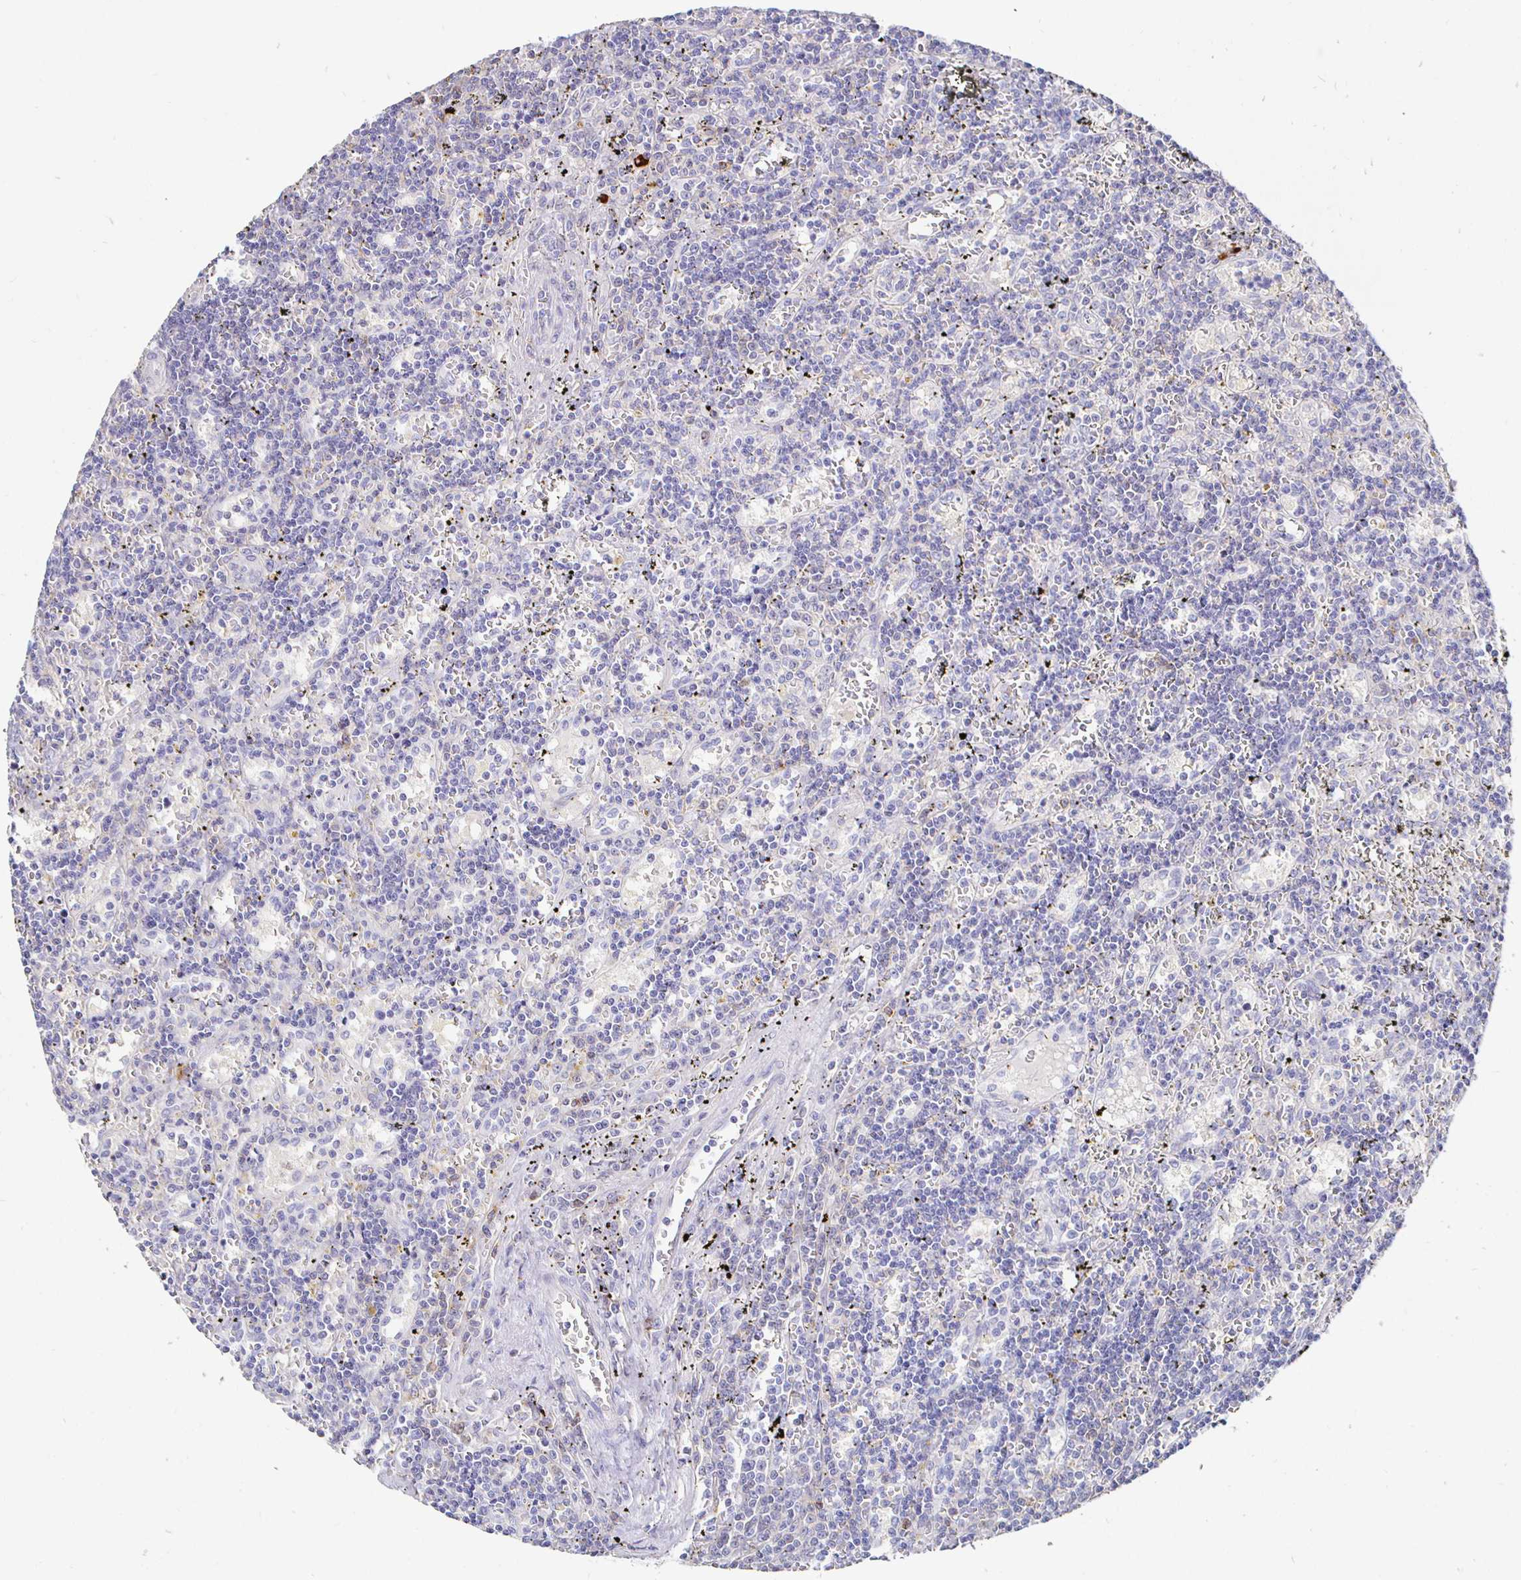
{"staining": {"intensity": "negative", "quantity": "none", "location": "none"}, "tissue": "lymphoma", "cell_type": "Tumor cells", "image_type": "cancer", "snomed": [{"axis": "morphology", "description": "Malignant lymphoma, non-Hodgkin's type, Low grade"}, {"axis": "topography", "description": "Spleen"}], "caption": "This micrograph is of low-grade malignant lymphoma, non-Hodgkin's type stained with IHC to label a protein in brown with the nuclei are counter-stained blue. There is no expression in tumor cells.", "gene": "CXCR3", "patient": {"sex": "male", "age": 60}}